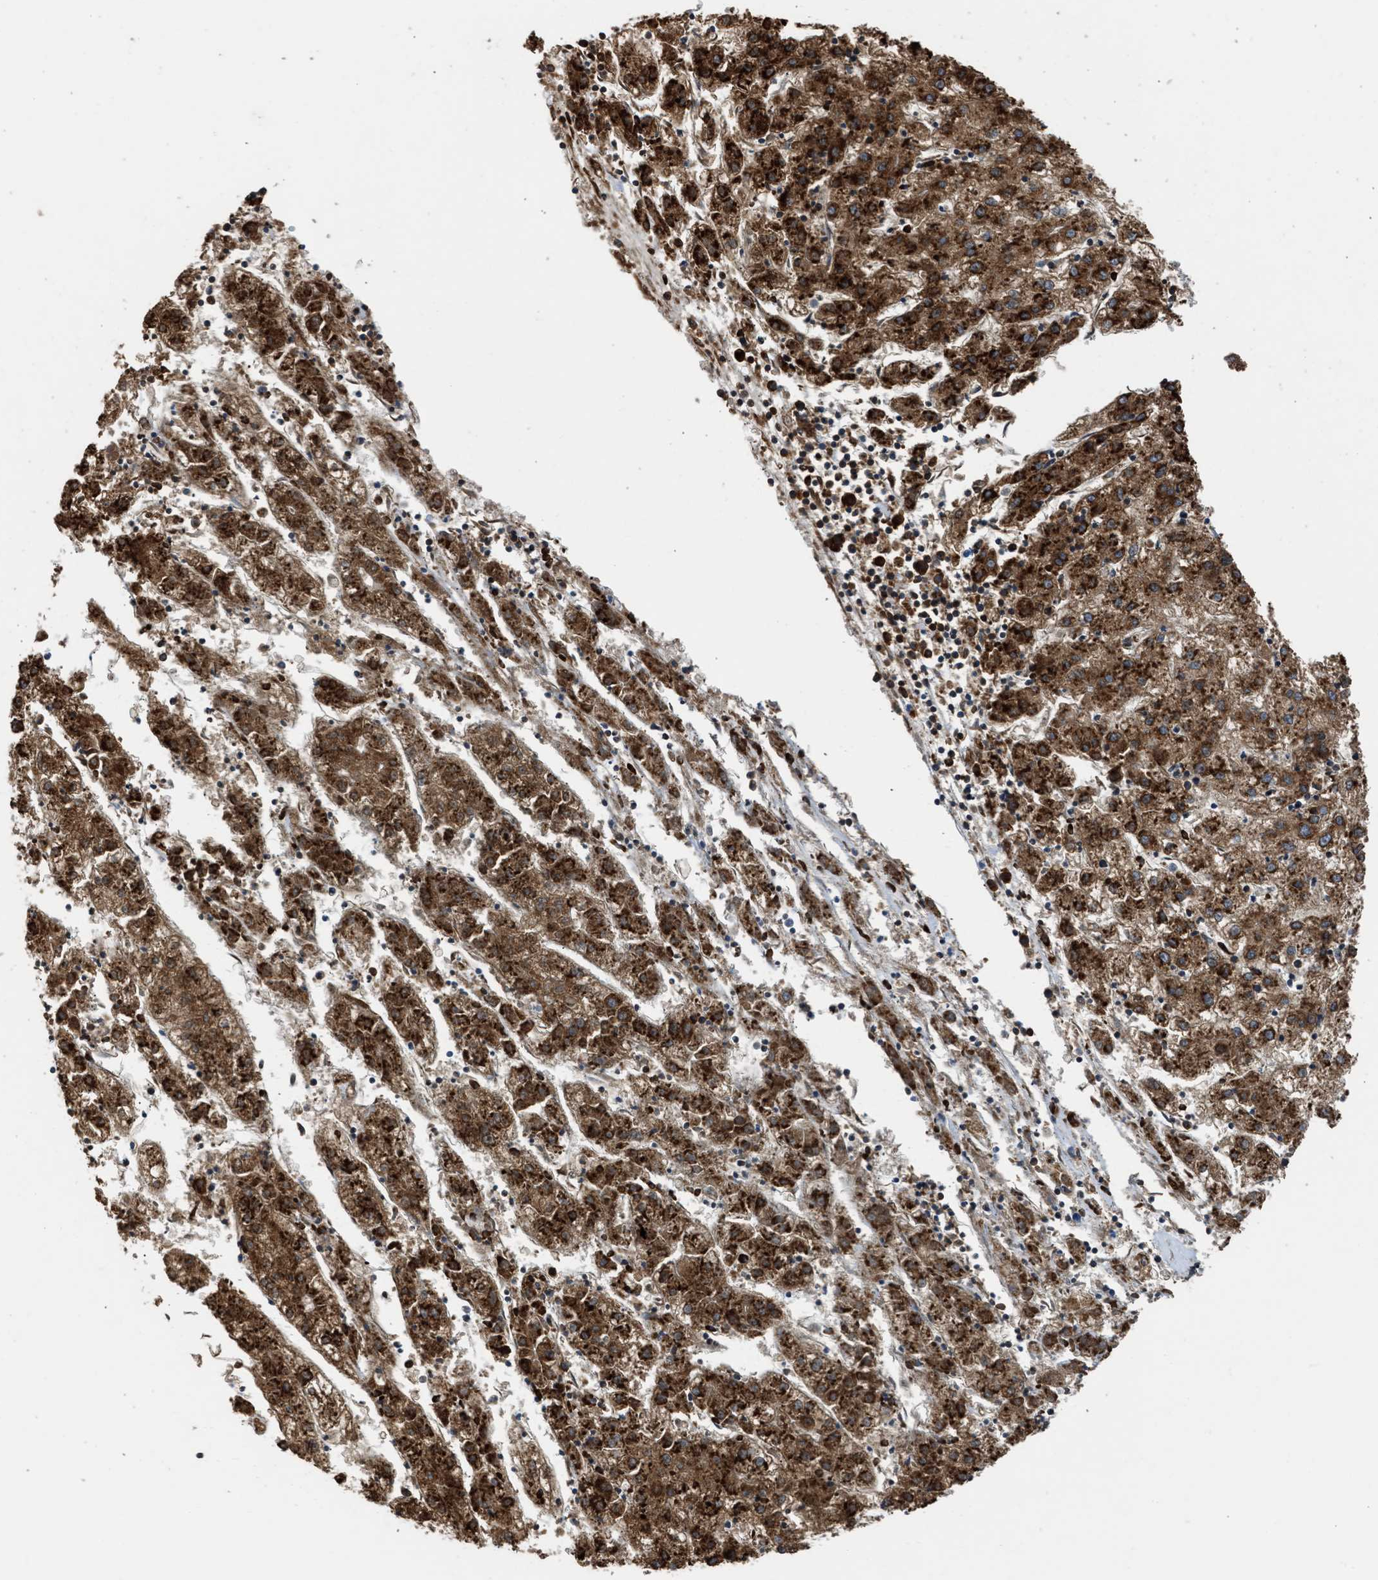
{"staining": {"intensity": "strong", "quantity": ">75%", "location": "cytoplasmic/membranous"}, "tissue": "liver cancer", "cell_type": "Tumor cells", "image_type": "cancer", "snomed": [{"axis": "morphology", "description": "Carcinoma, Hepatocellular, NOS"}, {"axis": "topography", "description": "Liver"}], "caption": "IHC histopathology image of neoplastic tissue: human liver cancer stained using immunohistochemistry reveals high levels of strong protein expression localized specifically in the cytoplasmic/membranous of tumor cells, appearing as a cytoplasmic/membranous brown color.", "gene": "SLC36A4", "patient": {"sex": "male", "age": 72}}